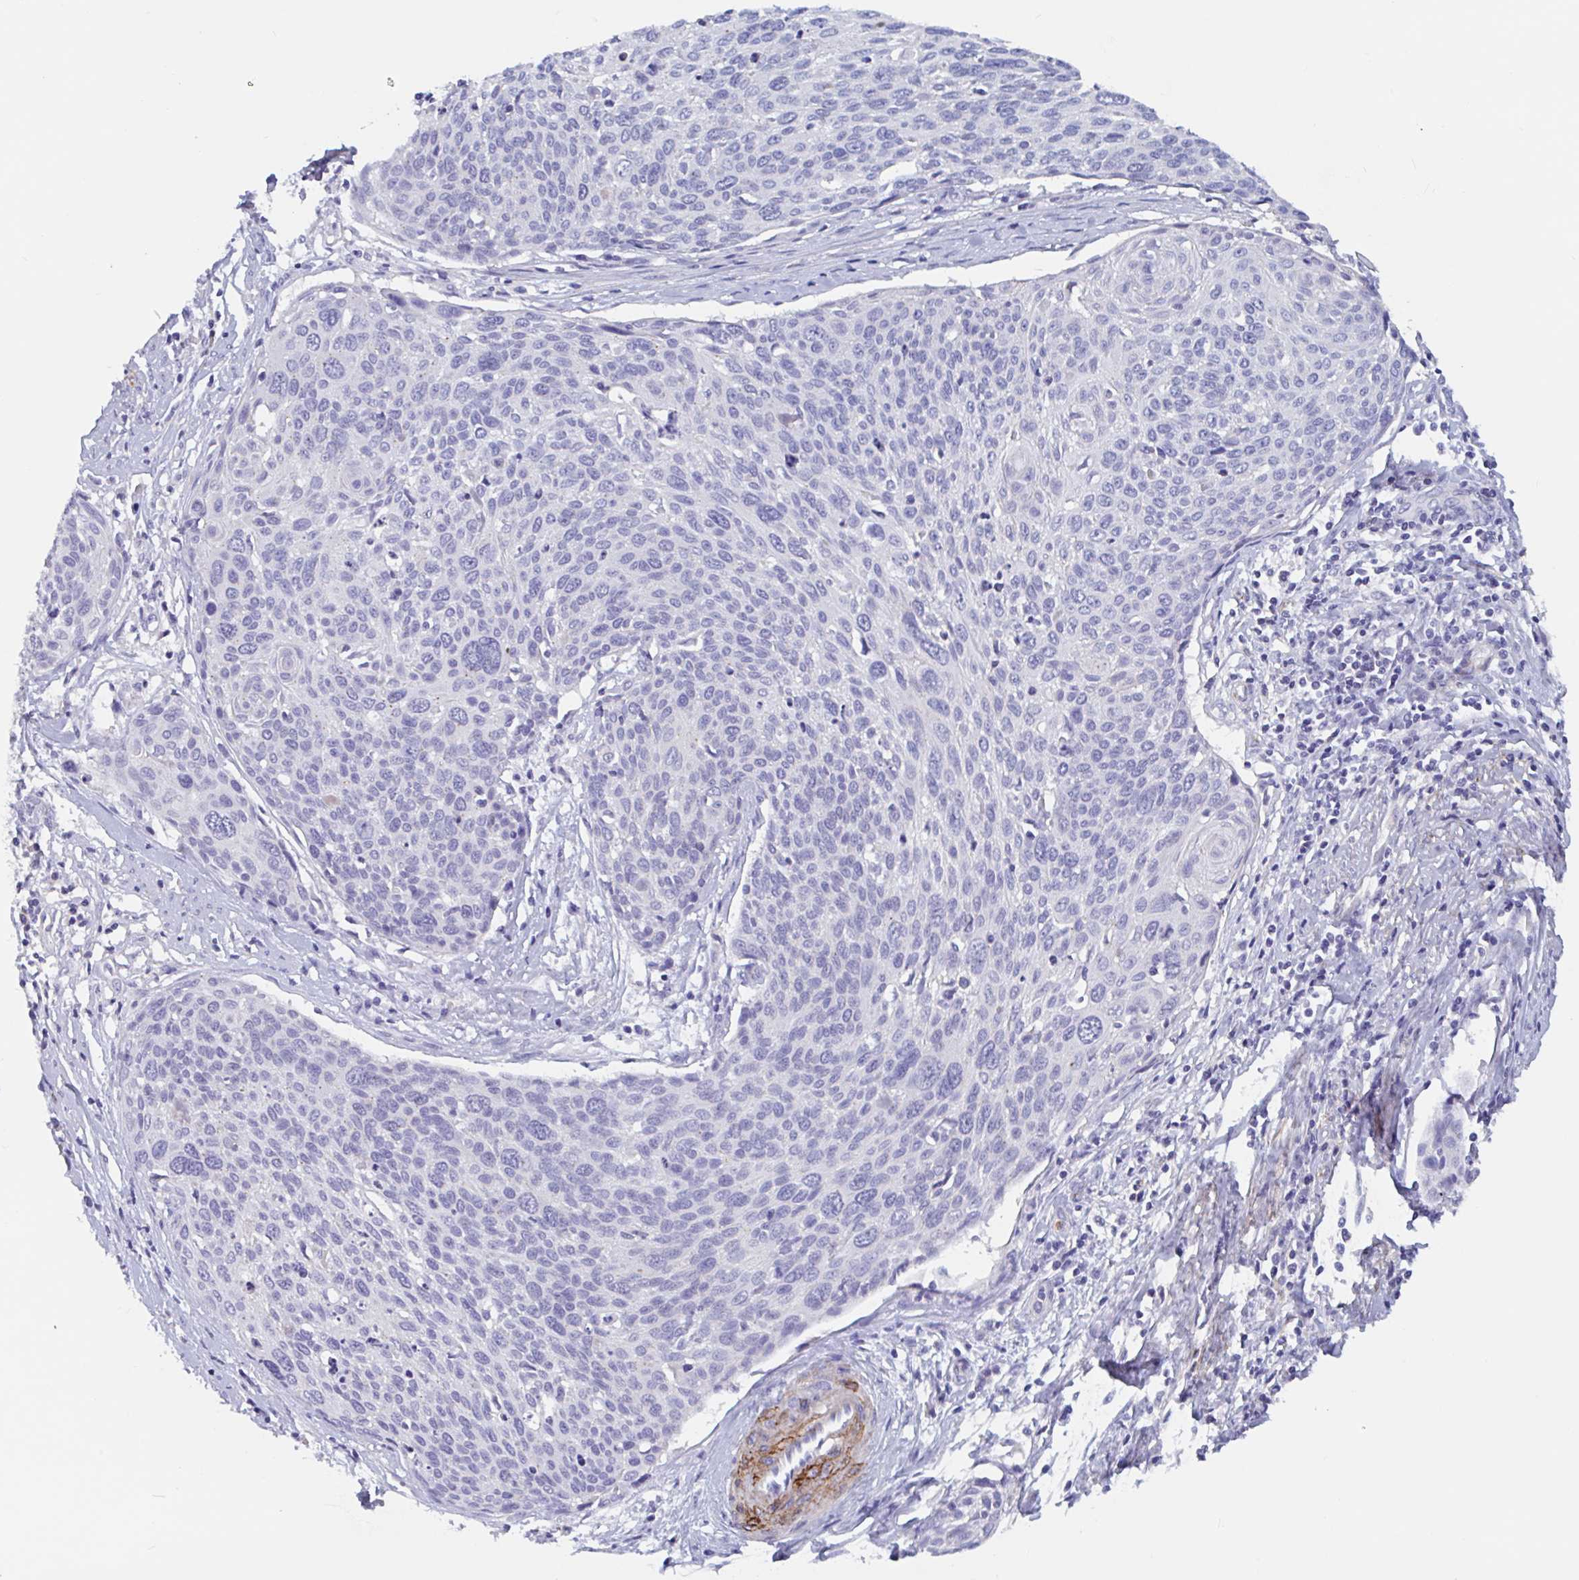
{"staining": {"intensity": "negative", "quantity": "none", "location": "none"}, "tissue": "cervical cancer", "cell_type": "Tumor cells", "image_type": "cancer", "snomed": [{"axis": "morphology", "description": "Squamous cell carcinoma, NOS"}, {"axis": "topography", "description": "Cervix"}], "caption": "Immunohistochemistry (IHC) image of squamous cell carcinoma (cervical) stained for a protein (brown), which demonstrates no positivity in tumor cells.", "gene": "ZNHIT2", "patient": {"sex": "female", "age": 49}}